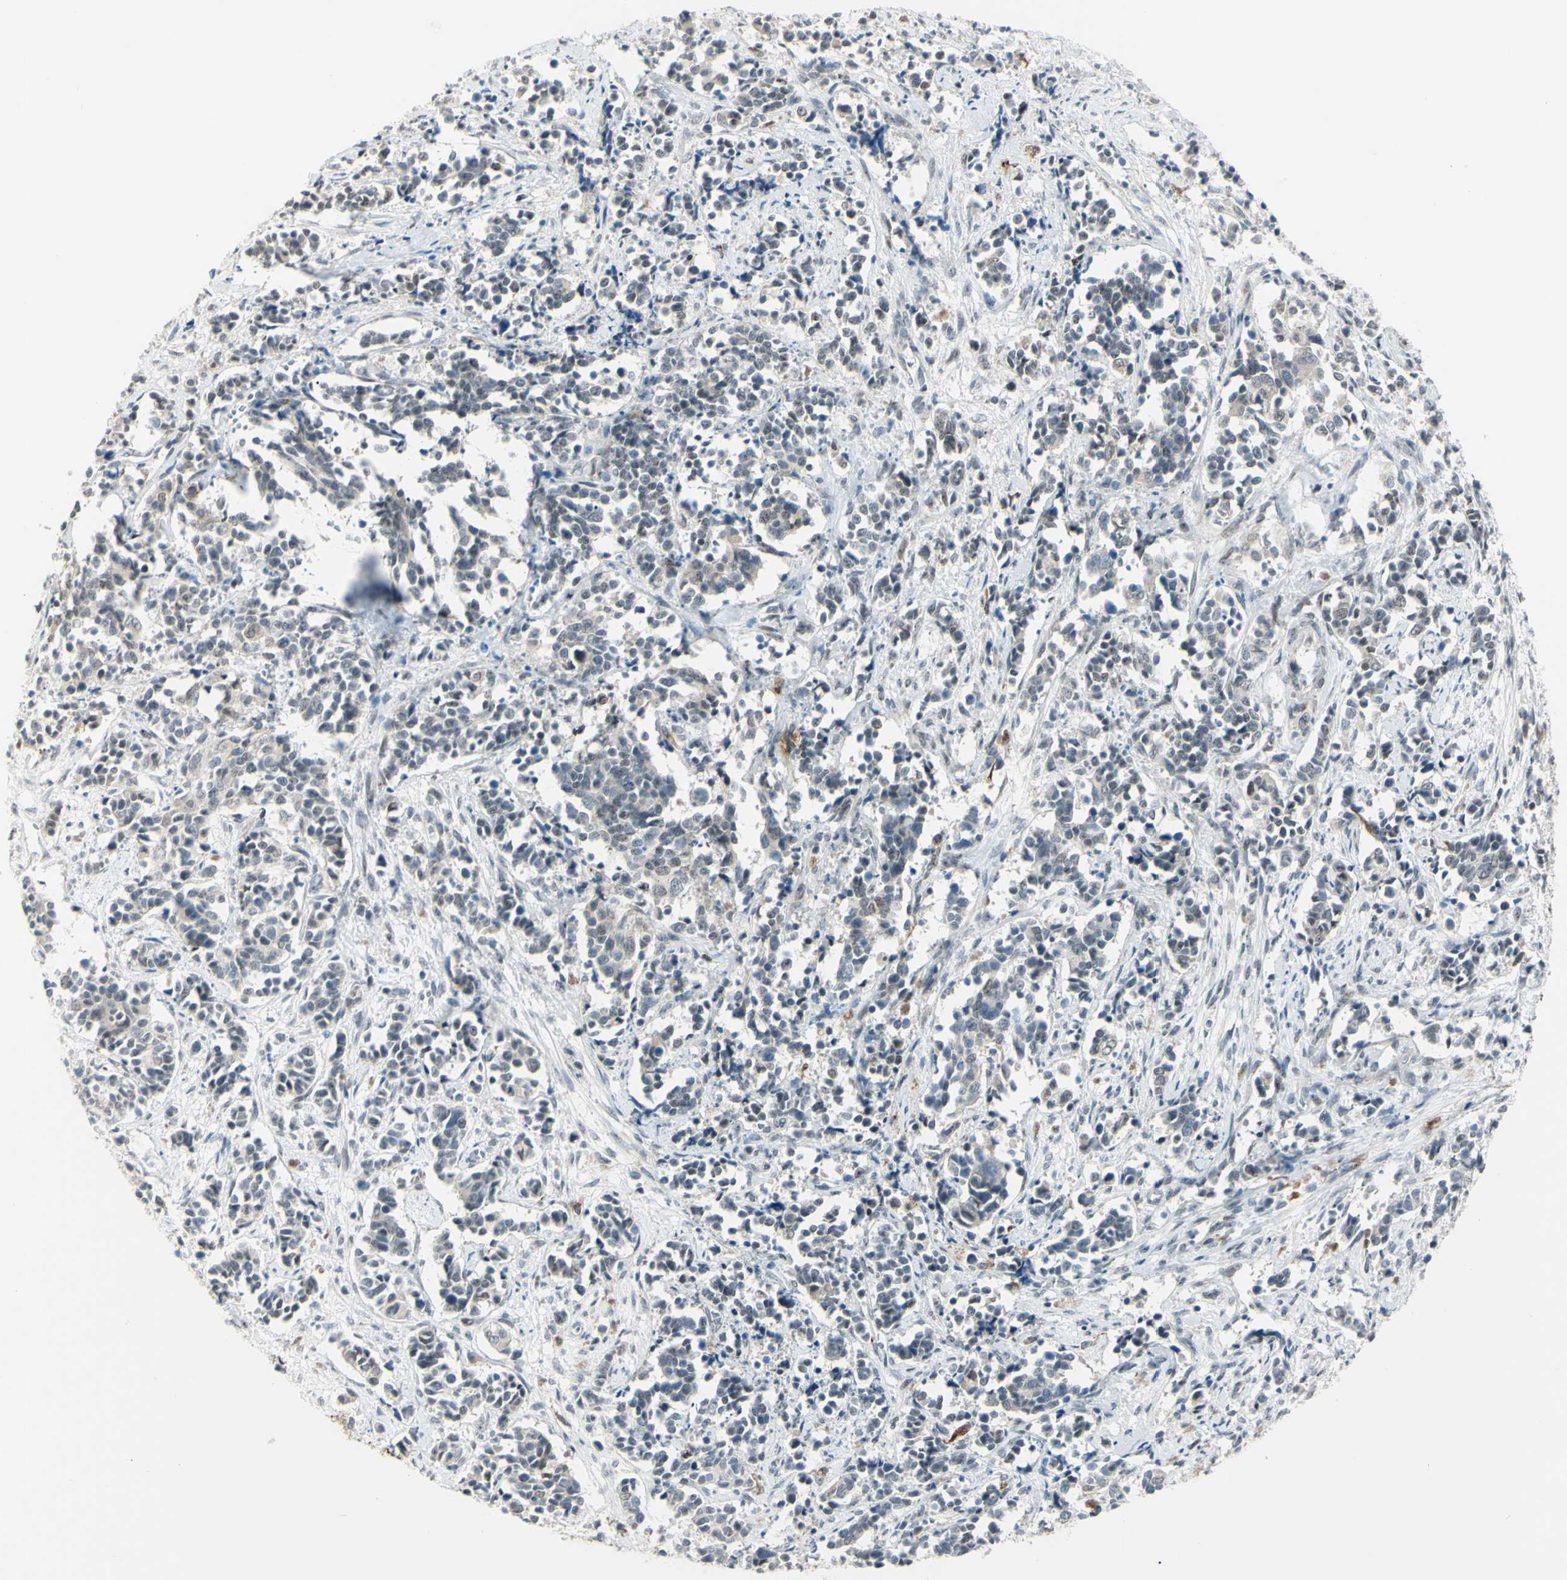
{"staining": {"intensity": "negative", "quantity": "none", "location": "none"}, "tissue": "cervical cancer", "cell_type": "Tumor cells", "image_type": "cancer", "snomed": [{"axis": "morphology", "description": "Normal tissue, NOS"}, {"axis": "morphology", "description": "Squamous cell carcinoma, NOS"}, {"axis": "topography", "description": "Cervix"}], "caption": "Immunohistochemical staining of human cervical squamous cell carcinoma reveals no significant expression in tumor cells.", "gene": "FGFR2", "patient": {"sex": "female", "age": 35}}